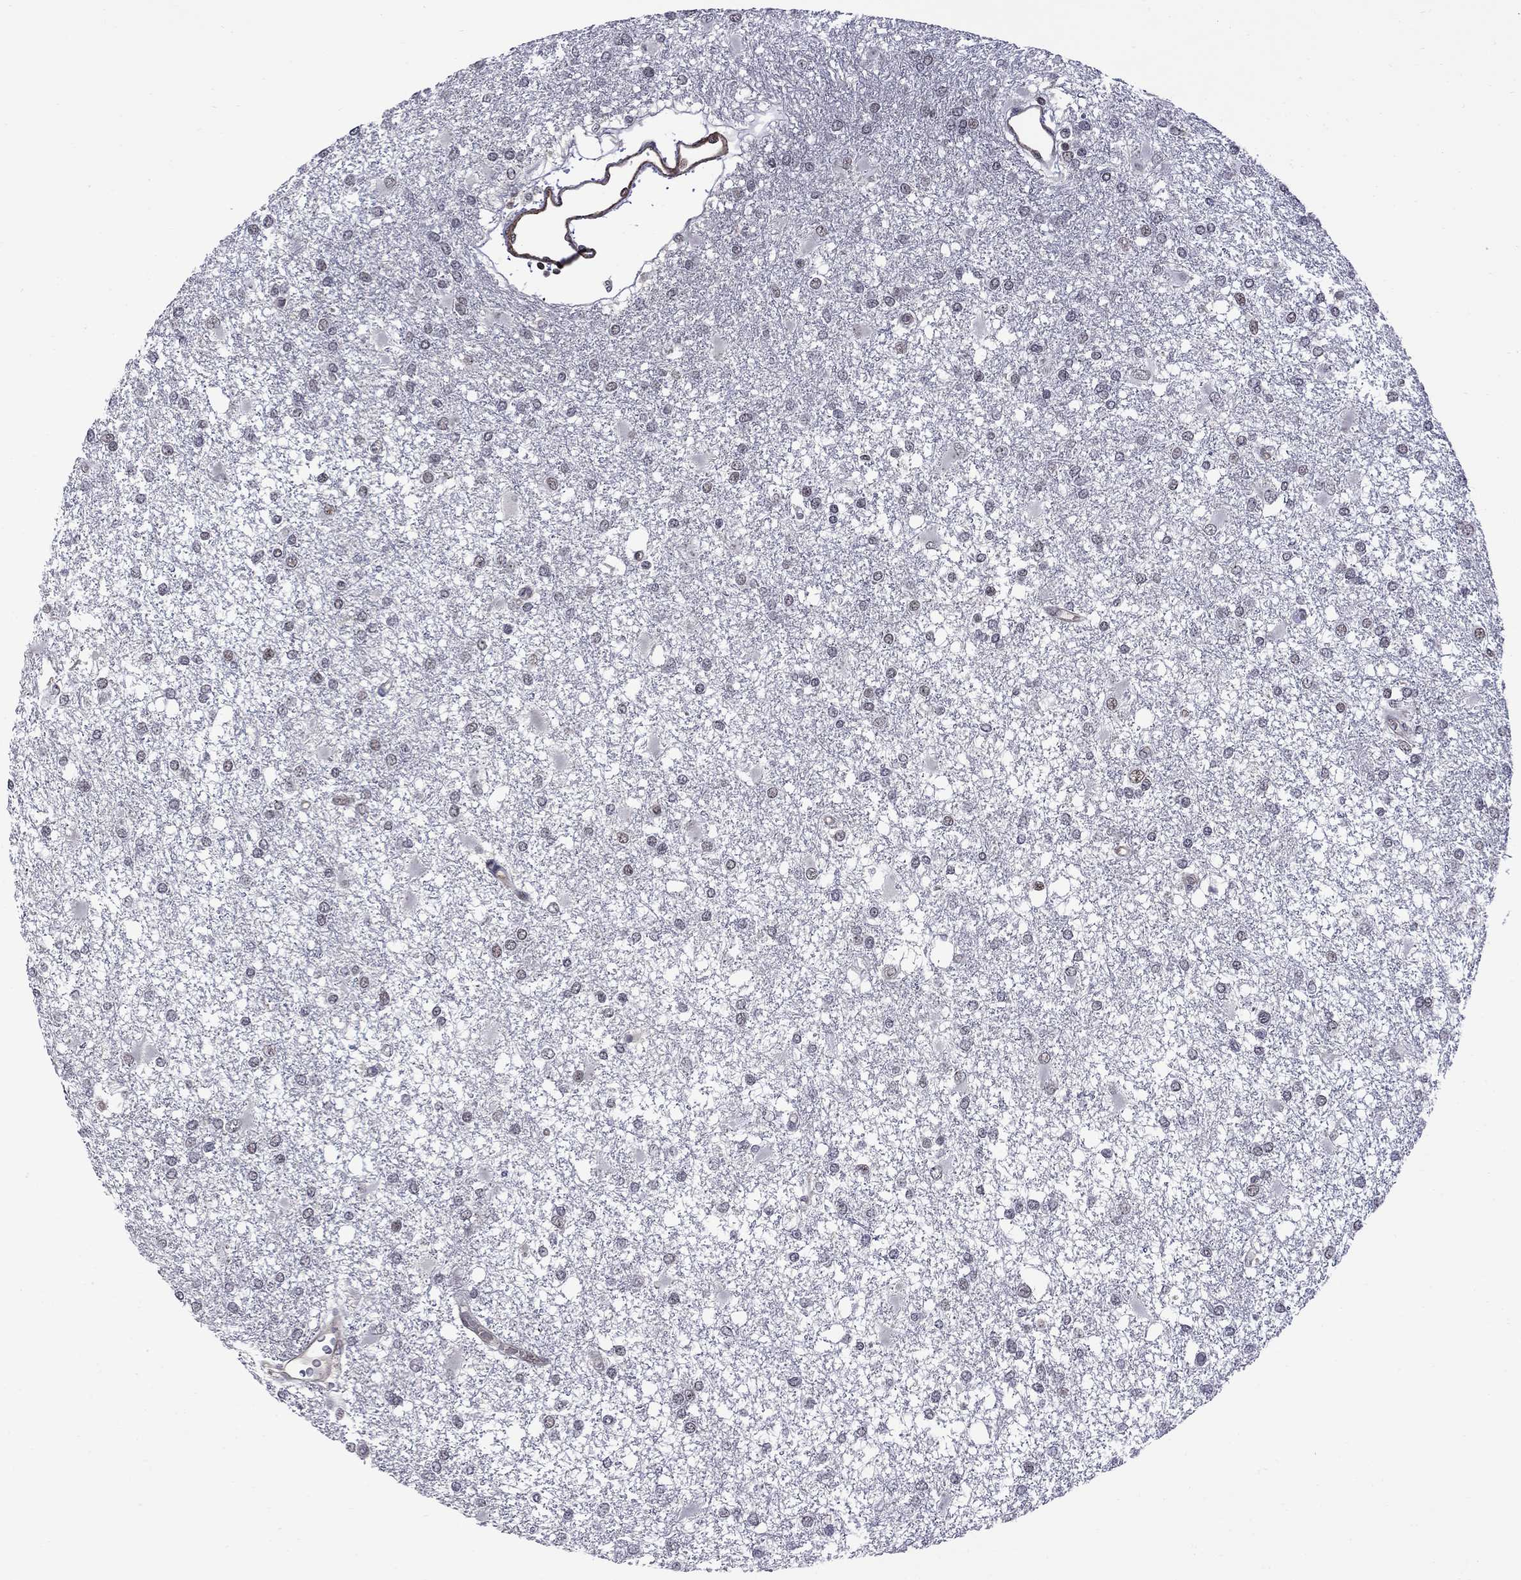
{"staining": {"intensity": "negative", "quantity": "none", "location": "none"}, "tissue": "glioma", "cell_type": "Tumor cells", "image_type": "cancer", "snomed": [{"axis": "morphology", "description": "Glioma, malignant, High grade"}, {"axis": "topography", "description": "Cerebral cortex"}], "caption": "DAB (3,3'-diaminobenzidine) immunohistochemical staining of human high-grade glioma (malignant) reveals no significant expression in tumor cells.", "gene": "BRF1", "patient": {"sex": "male", "age": 79}}